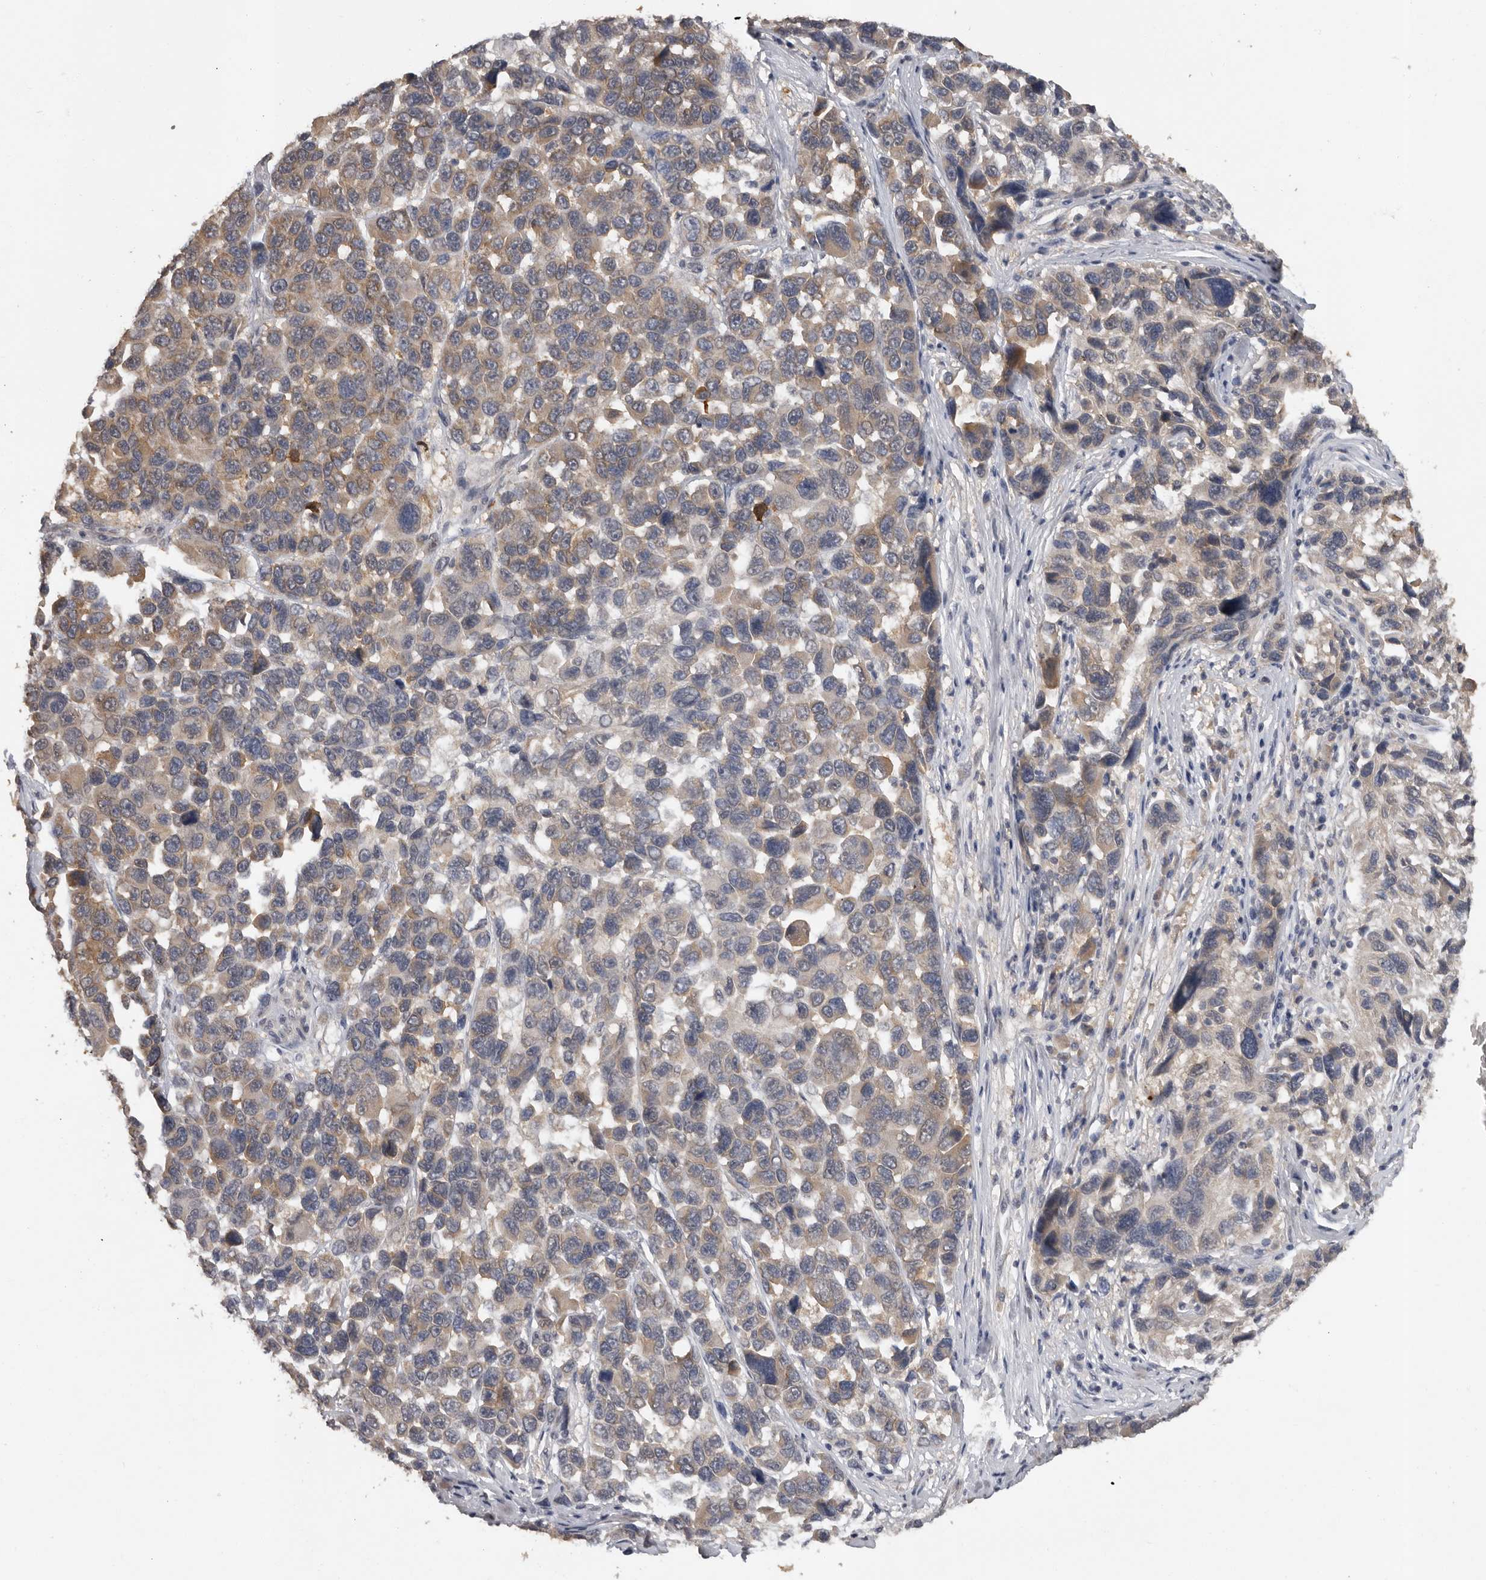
{"staining": {"intensity": "moderate", "quantity": "25%-75%", "location": "cytoplasmic/membranous"}, "tissue": "melanoma", "cell_type": "Tumor cells", "image_type": "cancer", "snomed": [{"axis": "morphology", "description": "Malignant melanoma, NOS"}, {"axis": "topography", "description": "Skin"}], "caption": "Human melanoma stained for a protein (brown) displays moderate cytoplasmic/membranous positive staining in about 25%-75% of tumor cells.", "gene": "MTF1", "patient": {"sex": "male", "age": 53}}